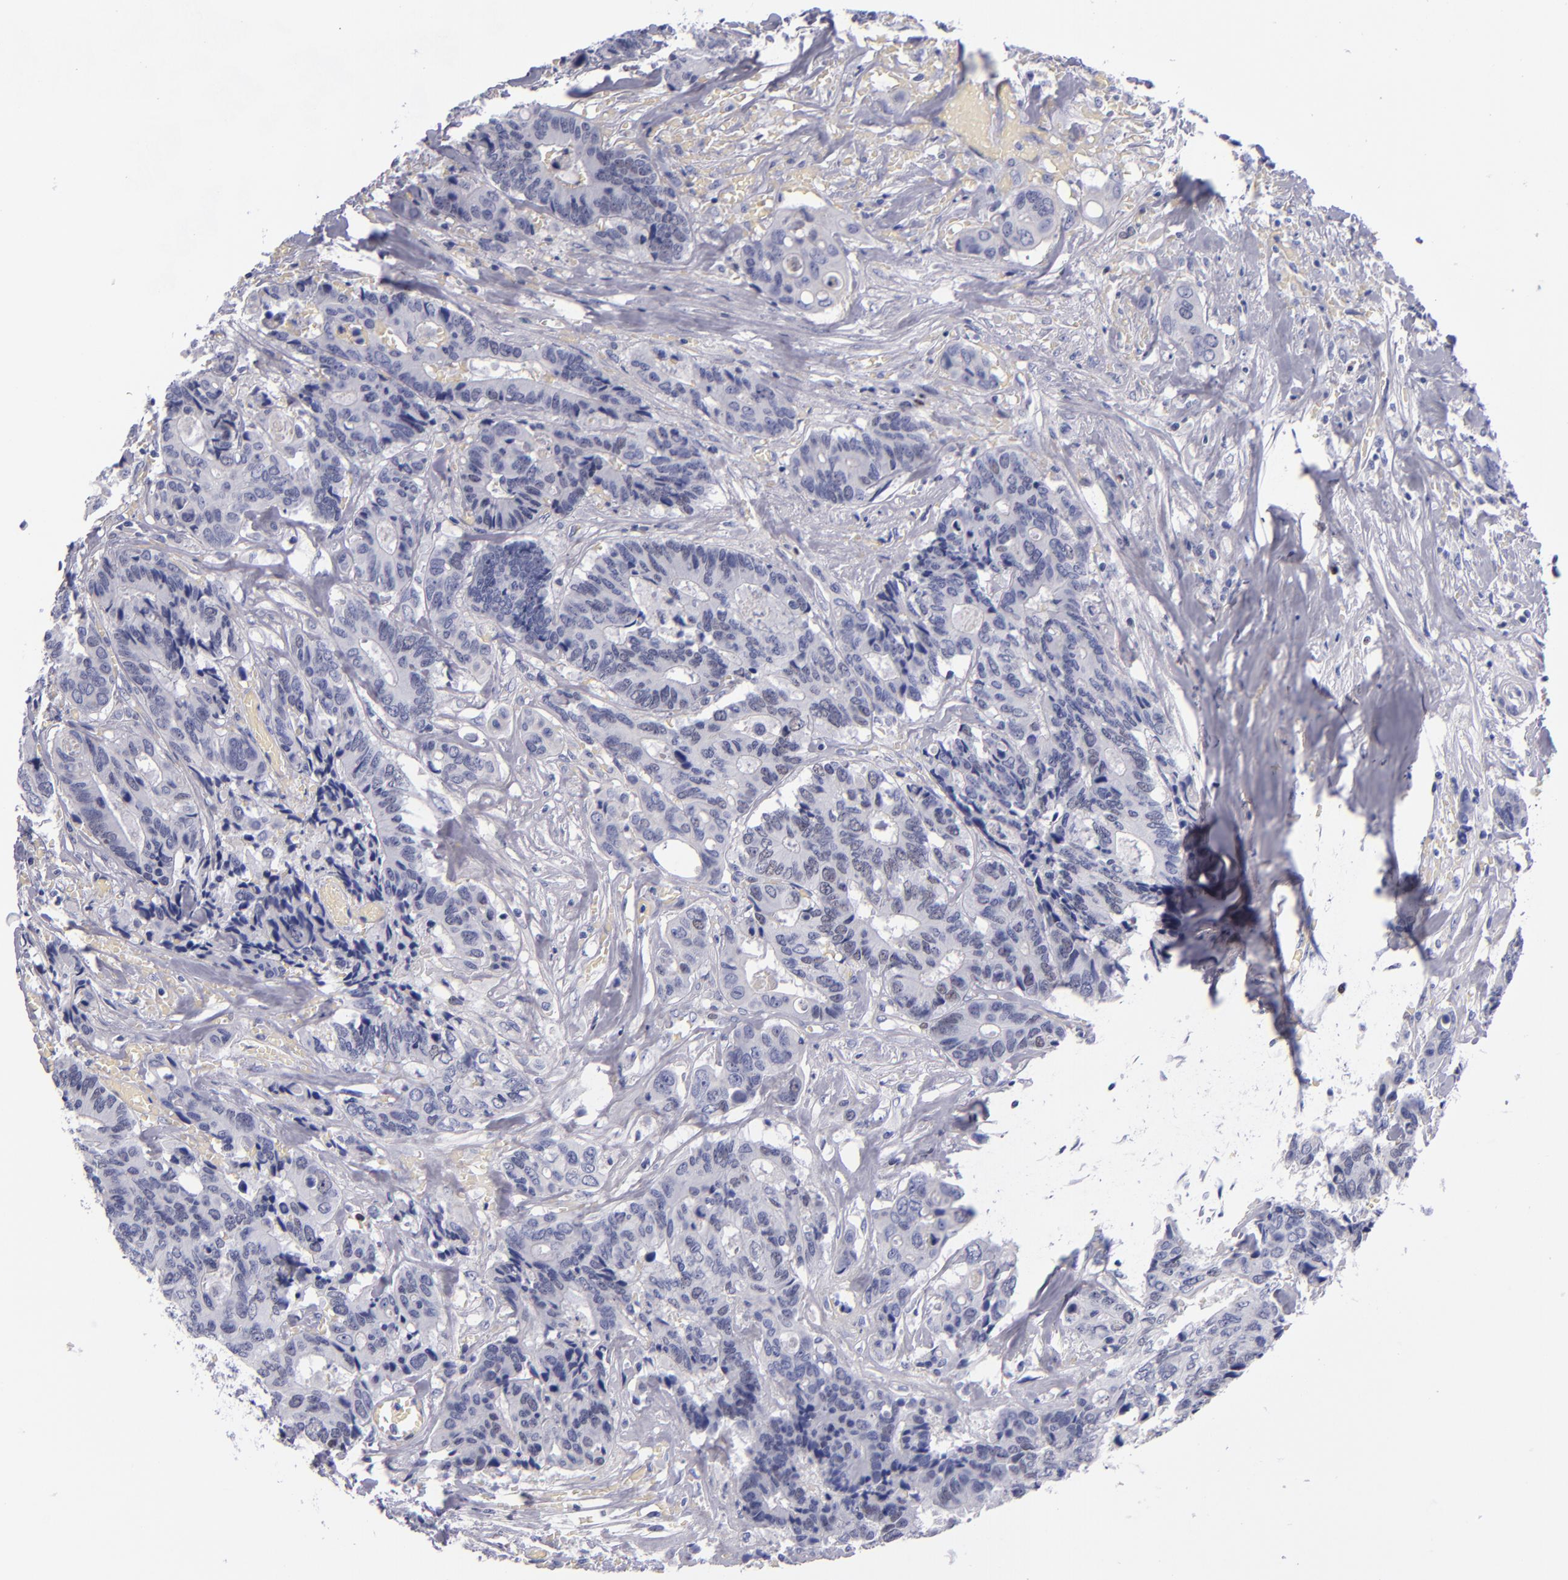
{"staining": {"intensity": "weak", "quantity": "<25%", "location": "nuclear"}, "tissue": "colorectal cancer", "cell_type": "Tumor cells", "image_type": "cancer", "snomed": [{"axis": "morphology", "description": "Adenocarcinoma, NOS"}, {"axis": "topography", "description": "Rectum"}], "caption": "Micrograph shows no protein positivity in tumor cells of adenocarcinoma (colorectal) tissue.", "gene": "MCM7", "patient": {"sex": "male", "age": 55}}